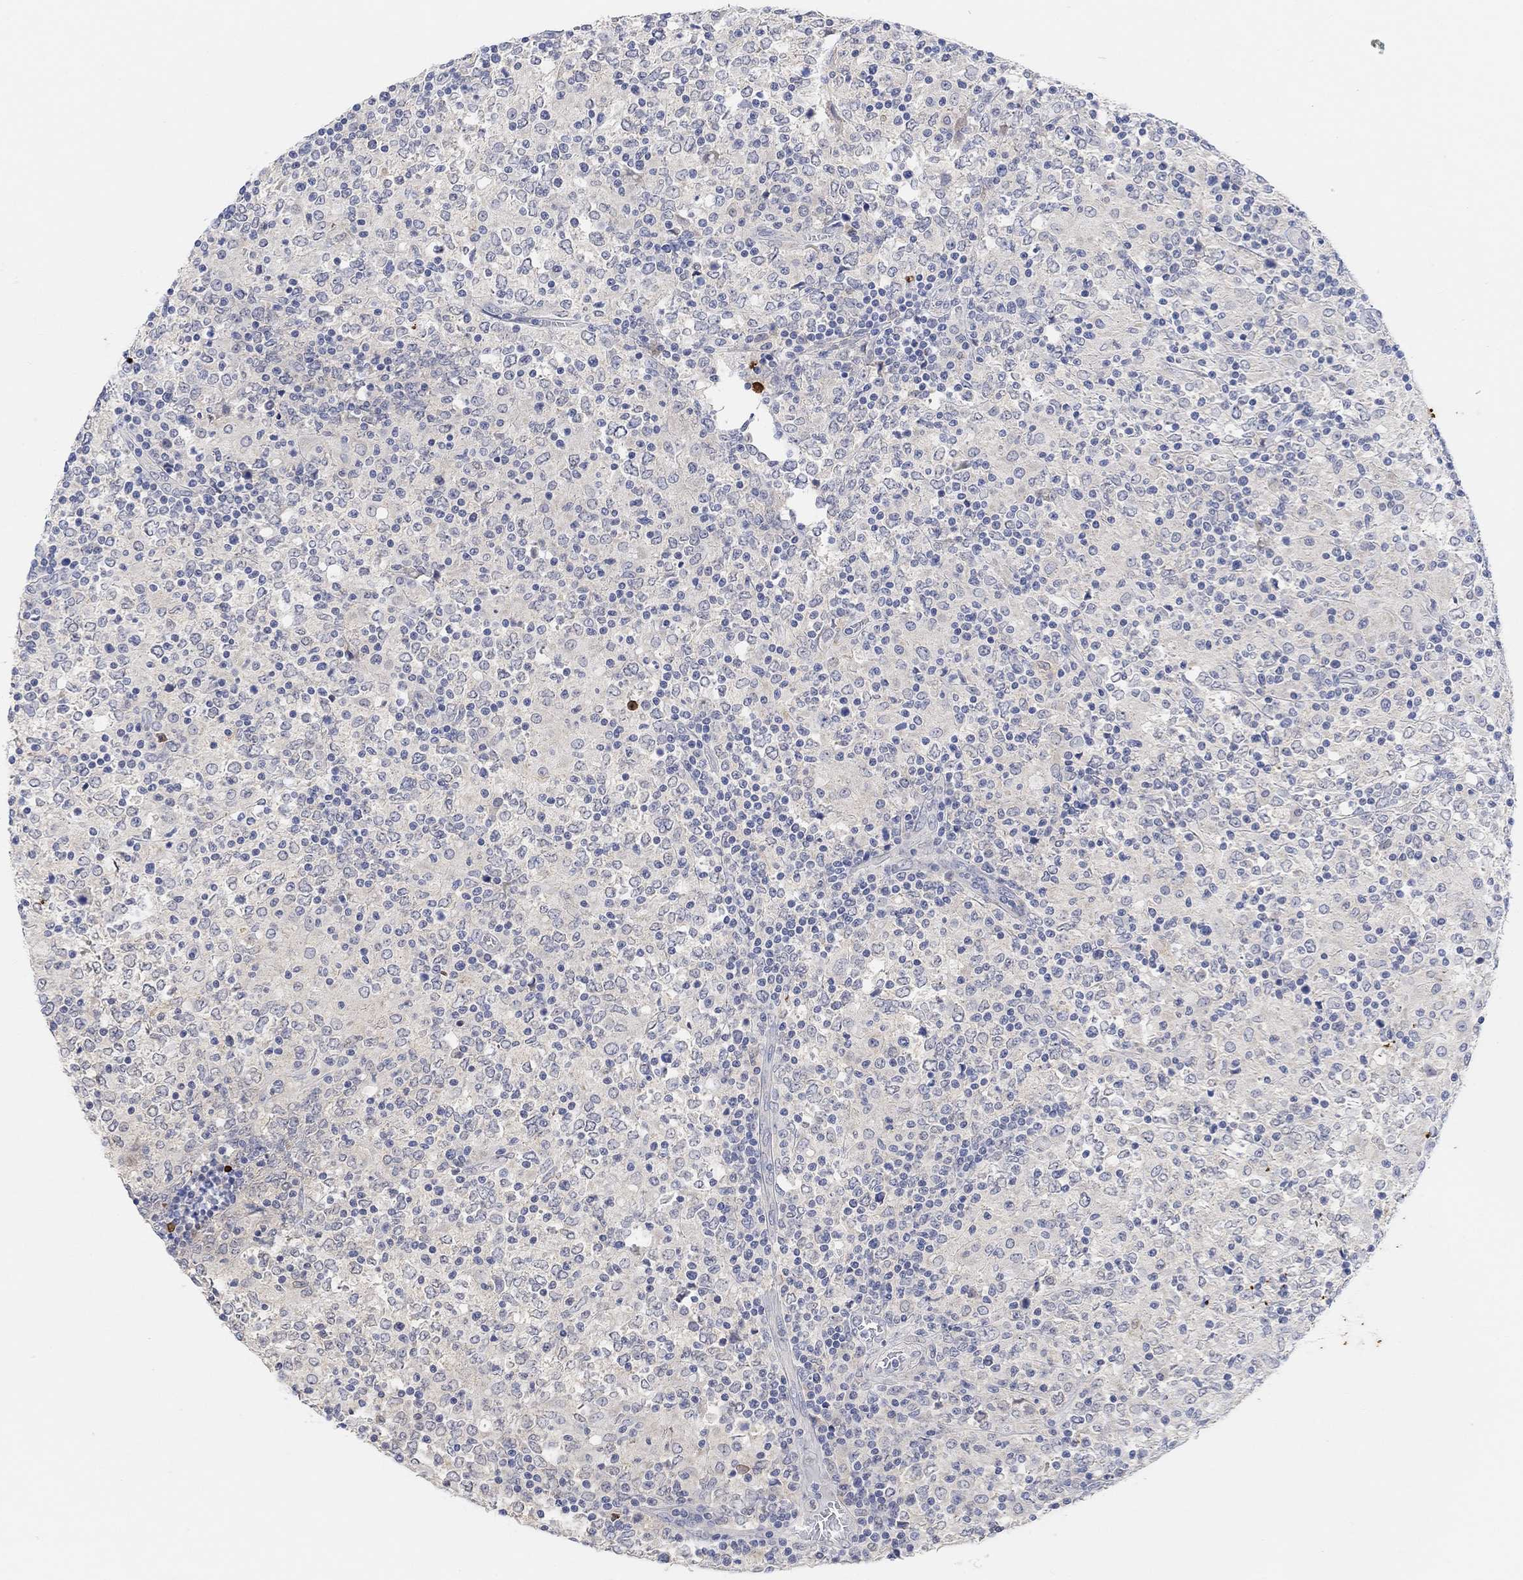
{"staining": {"intensity": "negative", "quantity": "none", "location": "none"}, "tissue": "lymphoma", "cell_type": "Tumor cells", "image_type": "cancer", "snomed": [{"axis": "morphology", "description": "Malignant lymphoma, non-Hodgkin's type, High grade"}, {"axis": "topography", "description": "Lymph node"}], "caption": "The IHC micrograph has no significant positivity in tumor cells of lymphoma tissue.", "gene": "RIMS1", "patient": {"sex": "female", "age": 84}}